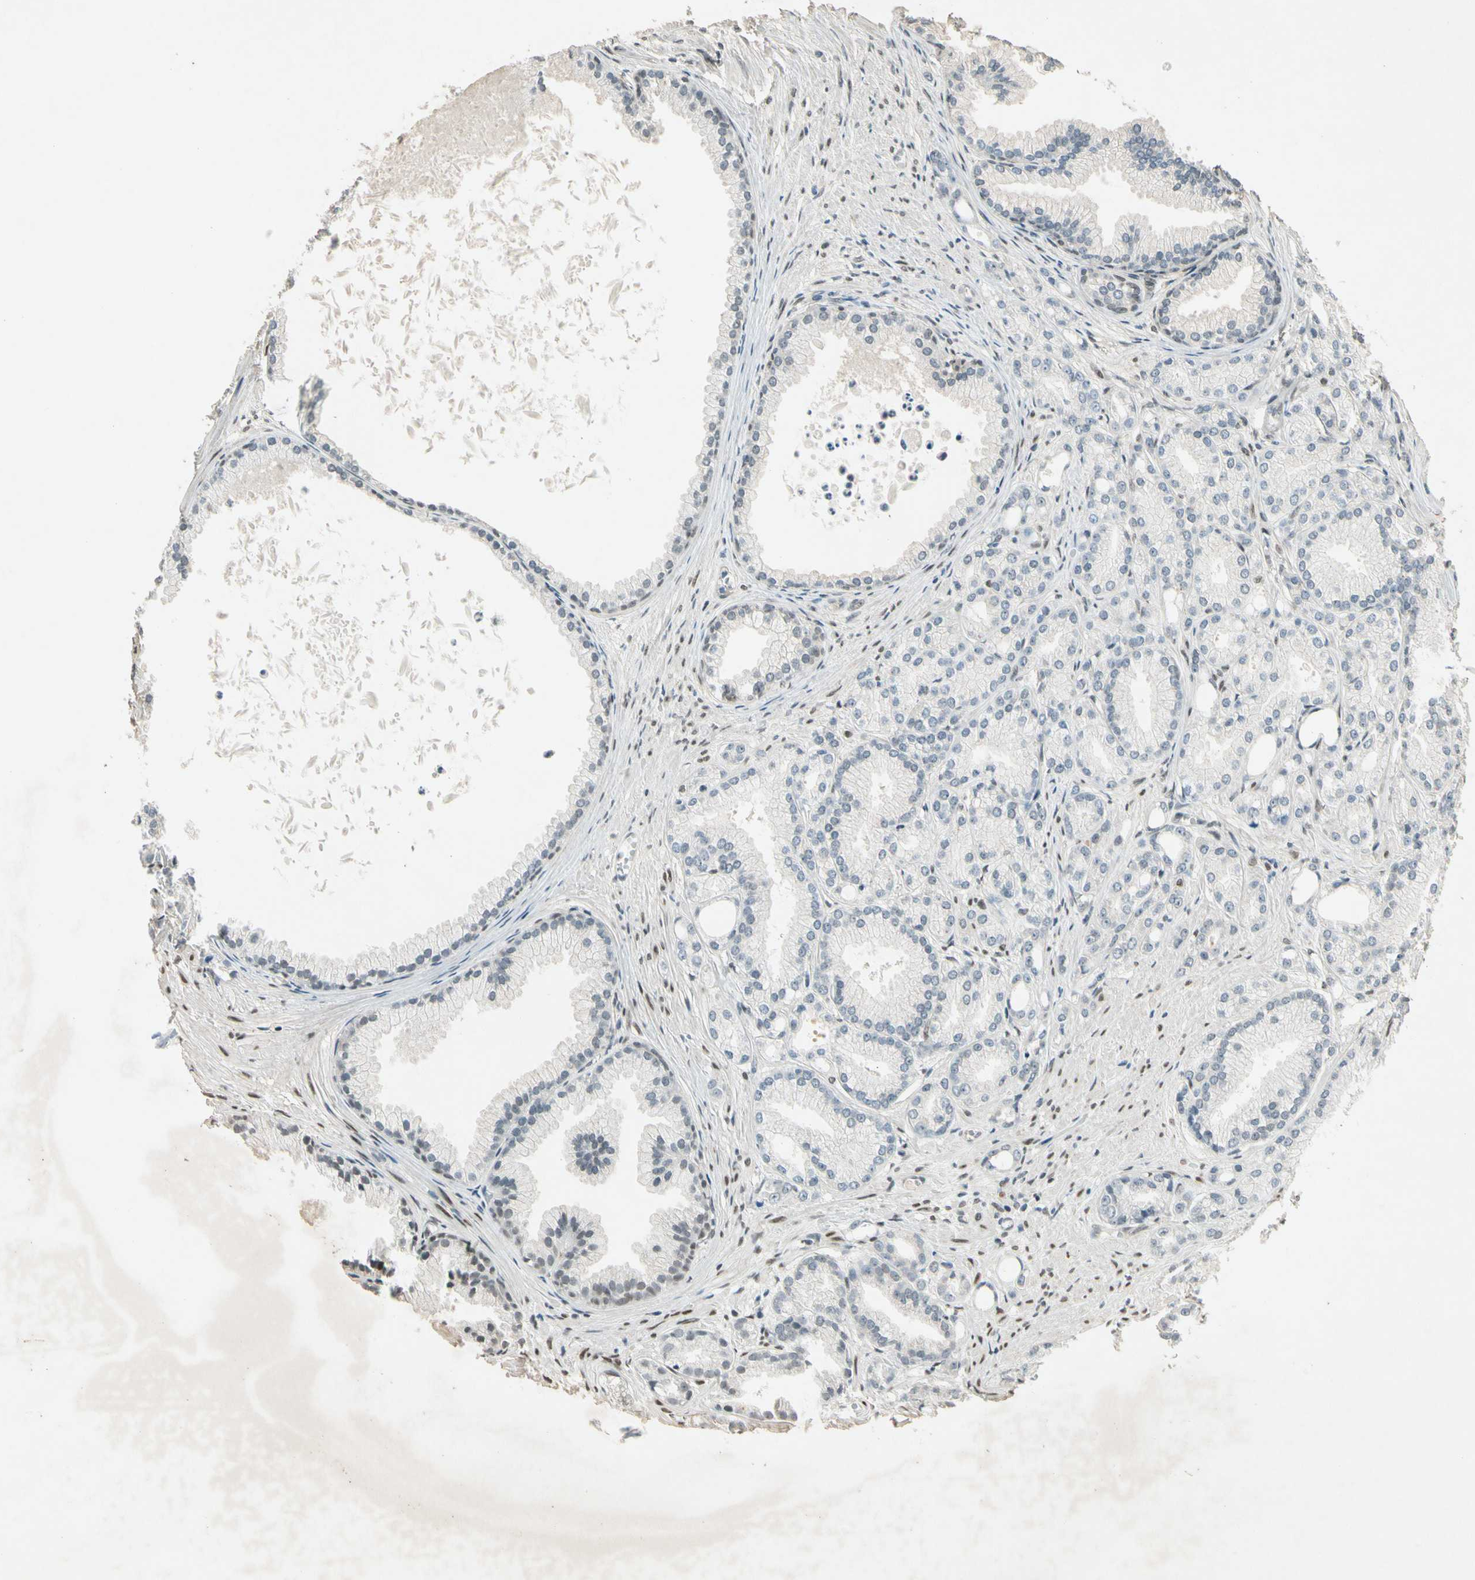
{"staining": {"intensity": "negative", "quantity": "none", "location": "none"}, "tissue": "prostate cancer", "cell_type": "Tumor cells", "image_type": "cancer", "snomed": [{"axis": "morphology", "description": "Adenocarcinoma, Low grade"}, {"axis": "topography", "description": "Prostate"}], "caption": "High magnification brightfield microscopy of prostate low-grade adenocarcinoma stained with DAB (brown) and counterstained with hematoxylin (blue): tumor cells show no significant positivity.", "gene": "ZBTB4", "patient": {"sex": "male", "age": 72}}